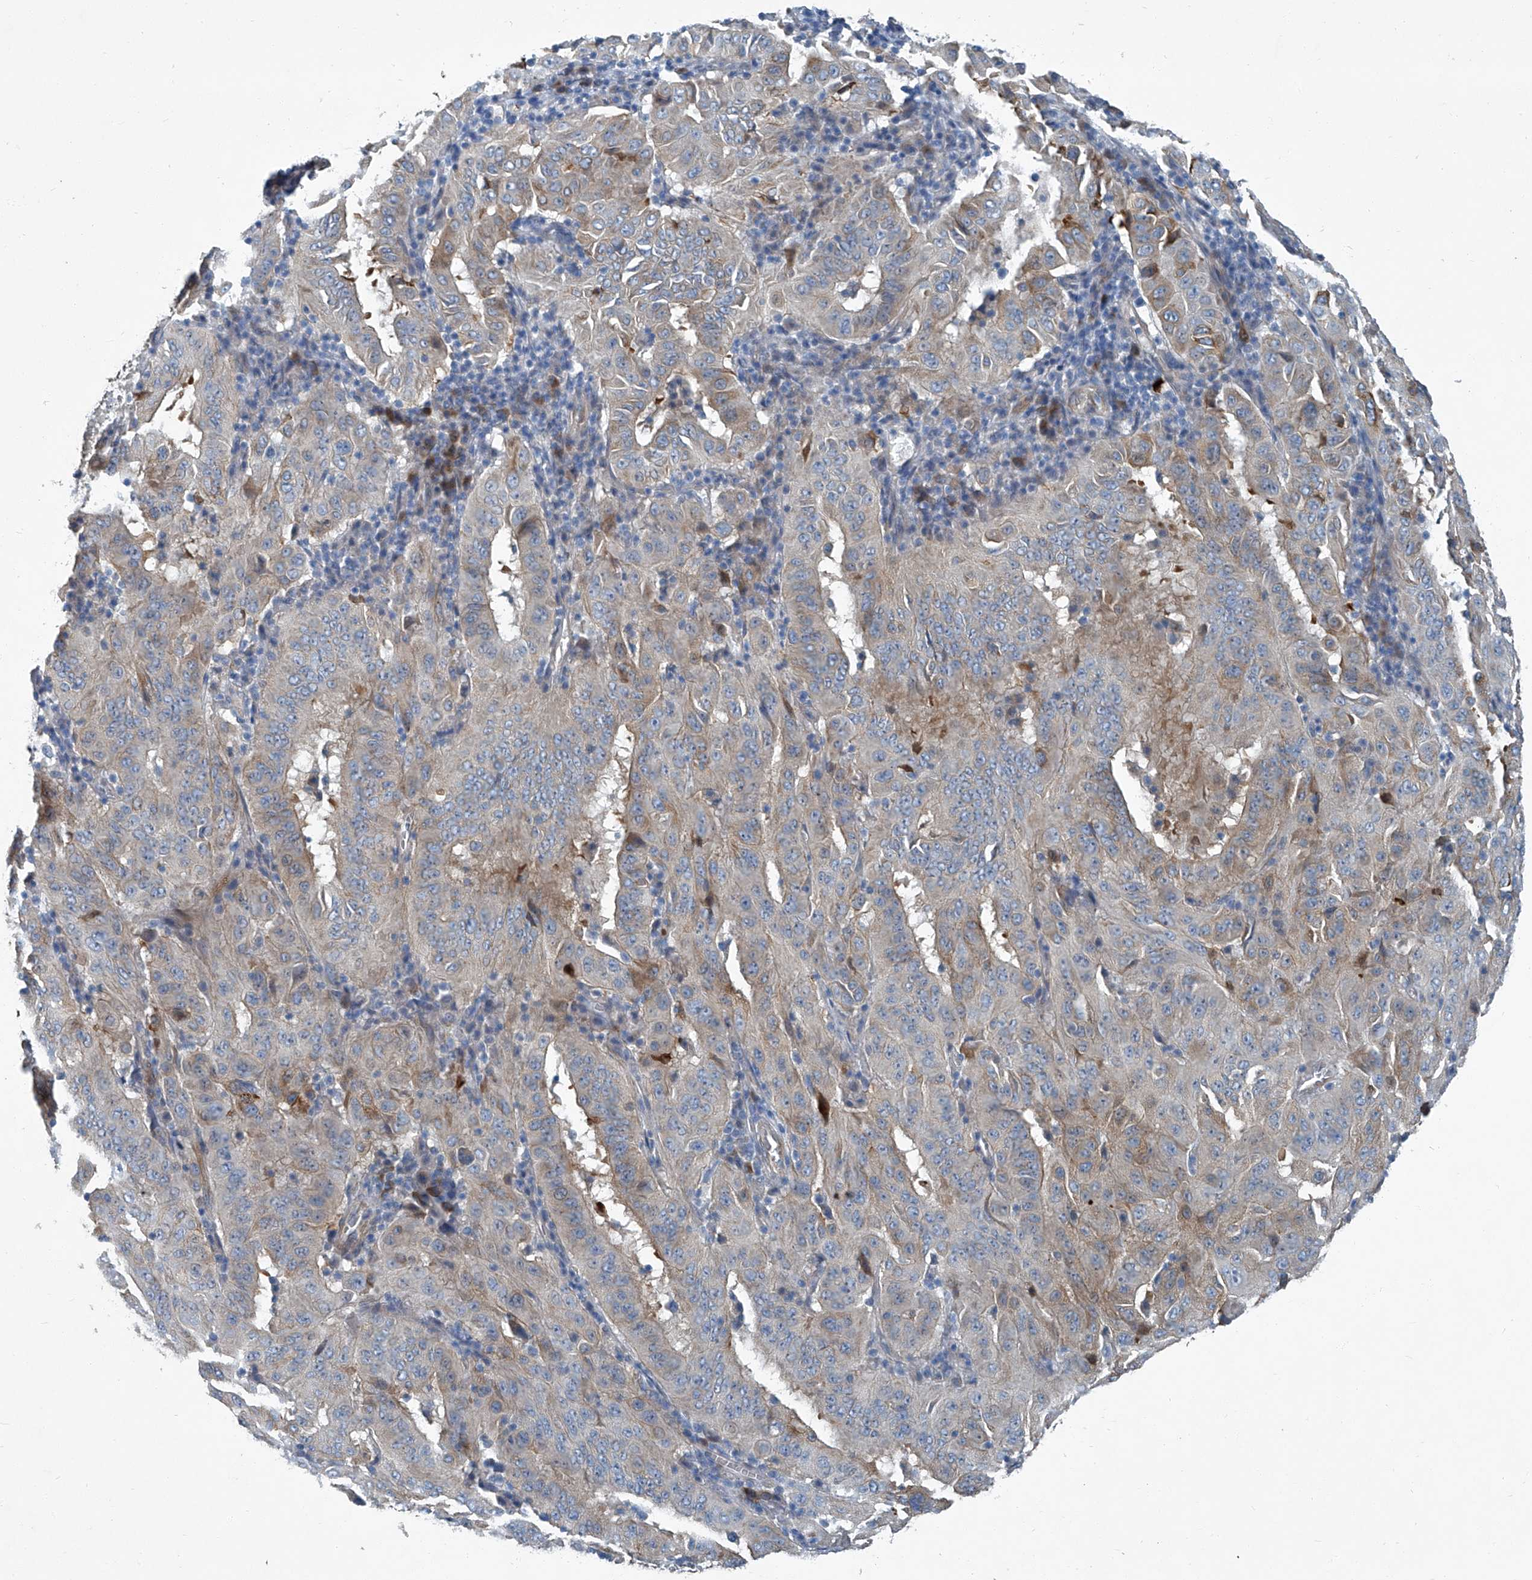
{"staining": {"intensity": "moderate", "quantity": "<25%", "location": "cytoplasmic/membranous"}, "tissue": "pancreatic cancer", "cell_type": "Tumor cells", "image_type": "cancer", "snomed": [{"axis": "morphology", "description": "Adenocarcinoma, NOS"}, {"axis": "topography", "description": "Pancreas"}], "caption": "Pancreatic cancer stained with immunohistochemistry (IHC) demonstrates moderate cytoplasmic/membranous expression in approximately <25% of tumor cells.", "gene": "SLC26A11", "patient": {"sex": "male", "age": 63}}